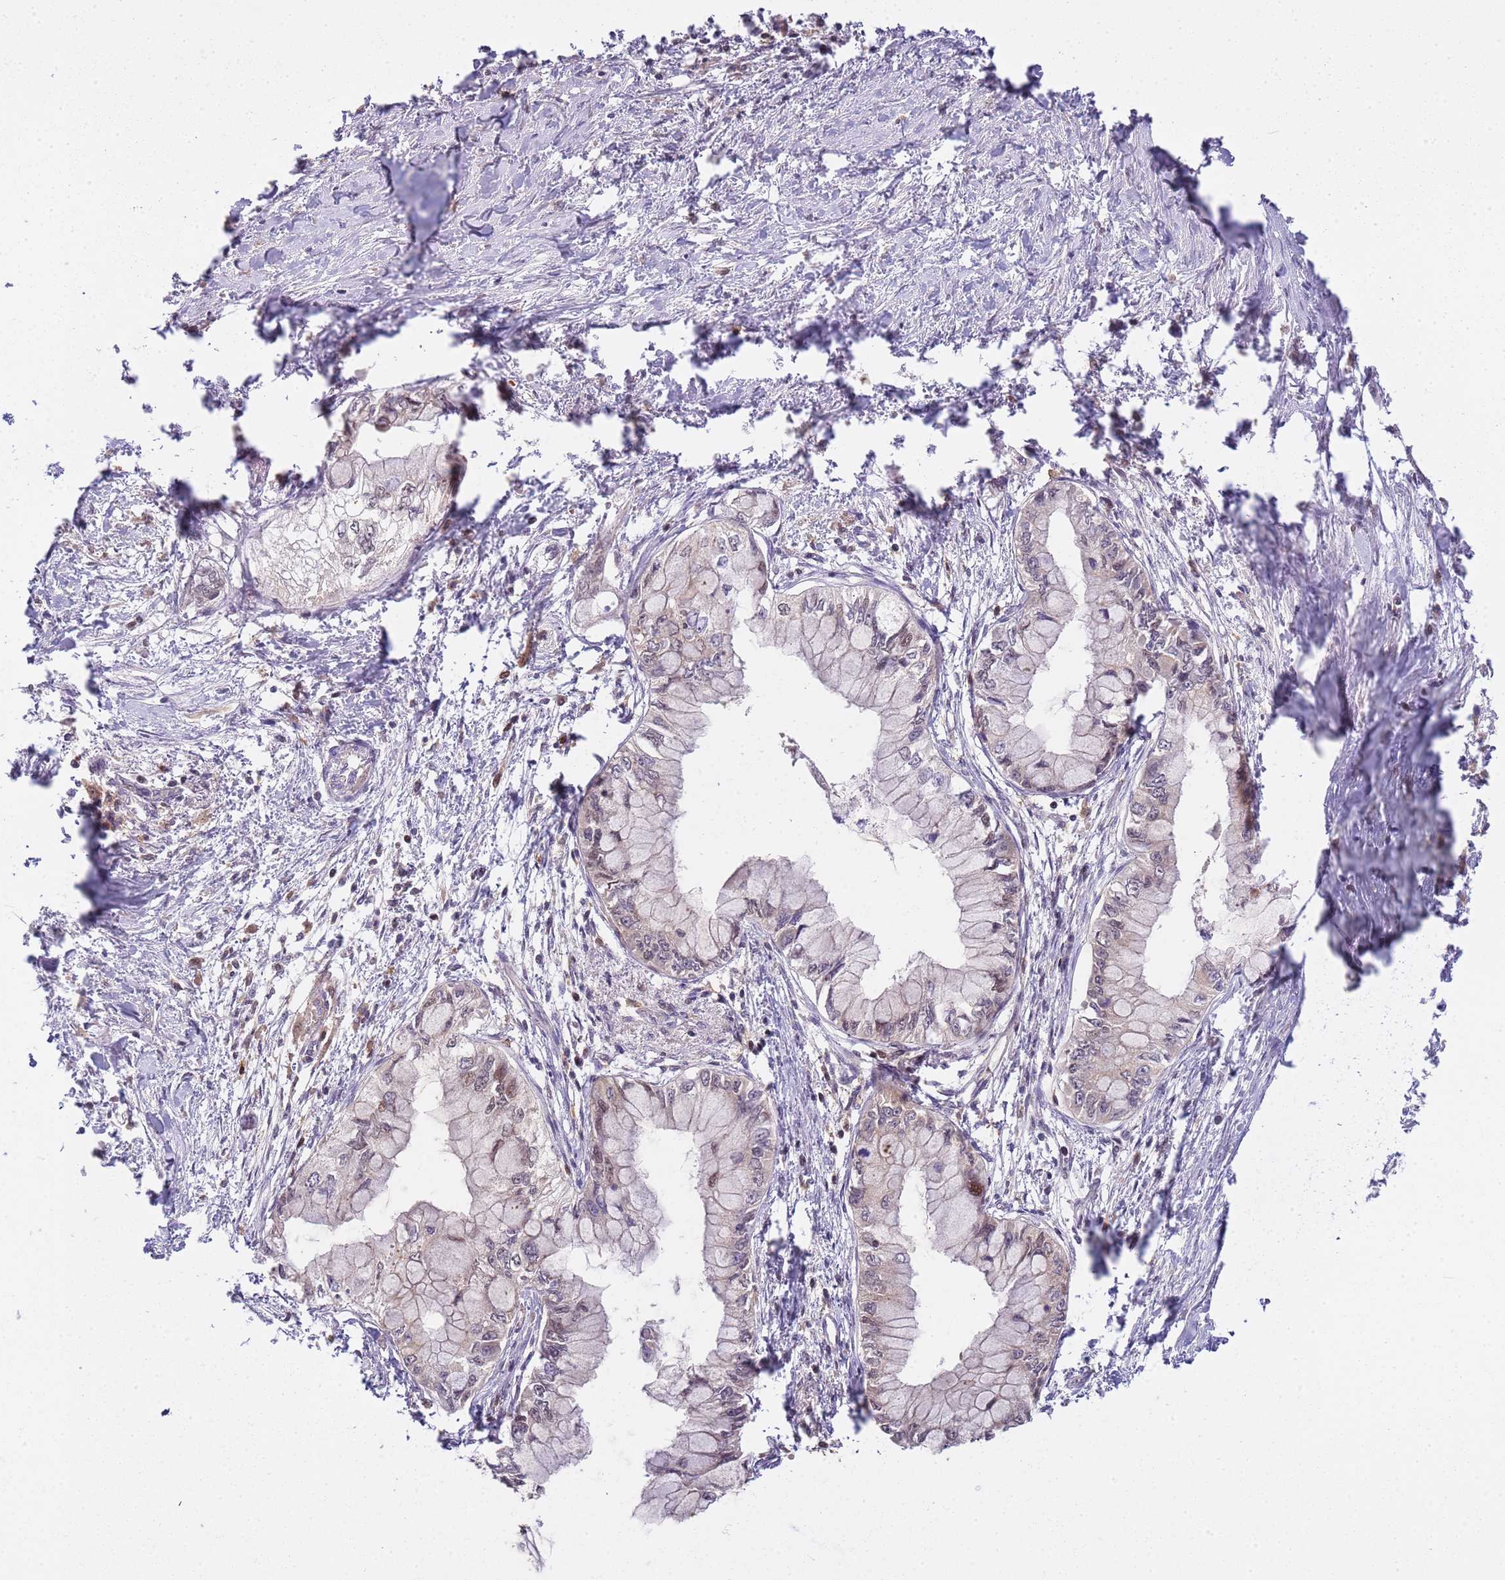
{"staining": {"intensity": "moderate", "quantity": "<25%", "location": "nuclear"}, "tissue": "pancreatic cancer", "cell_type": "Tumor cells", "image_type": "cancer", "snomed": [{"axis": "morphology", "description": "Adenocarcinoma, NOS"}, {"axis": "topography", "description": "Pancreas"}], "caption": "The photomicrograph reveals staining of pancreatic cancer, revealing moderate nuclear protein positivity (brown color) within tumor cells.", "gene": "GSTO2", "patient": {"sex": "male", "age": 48}}